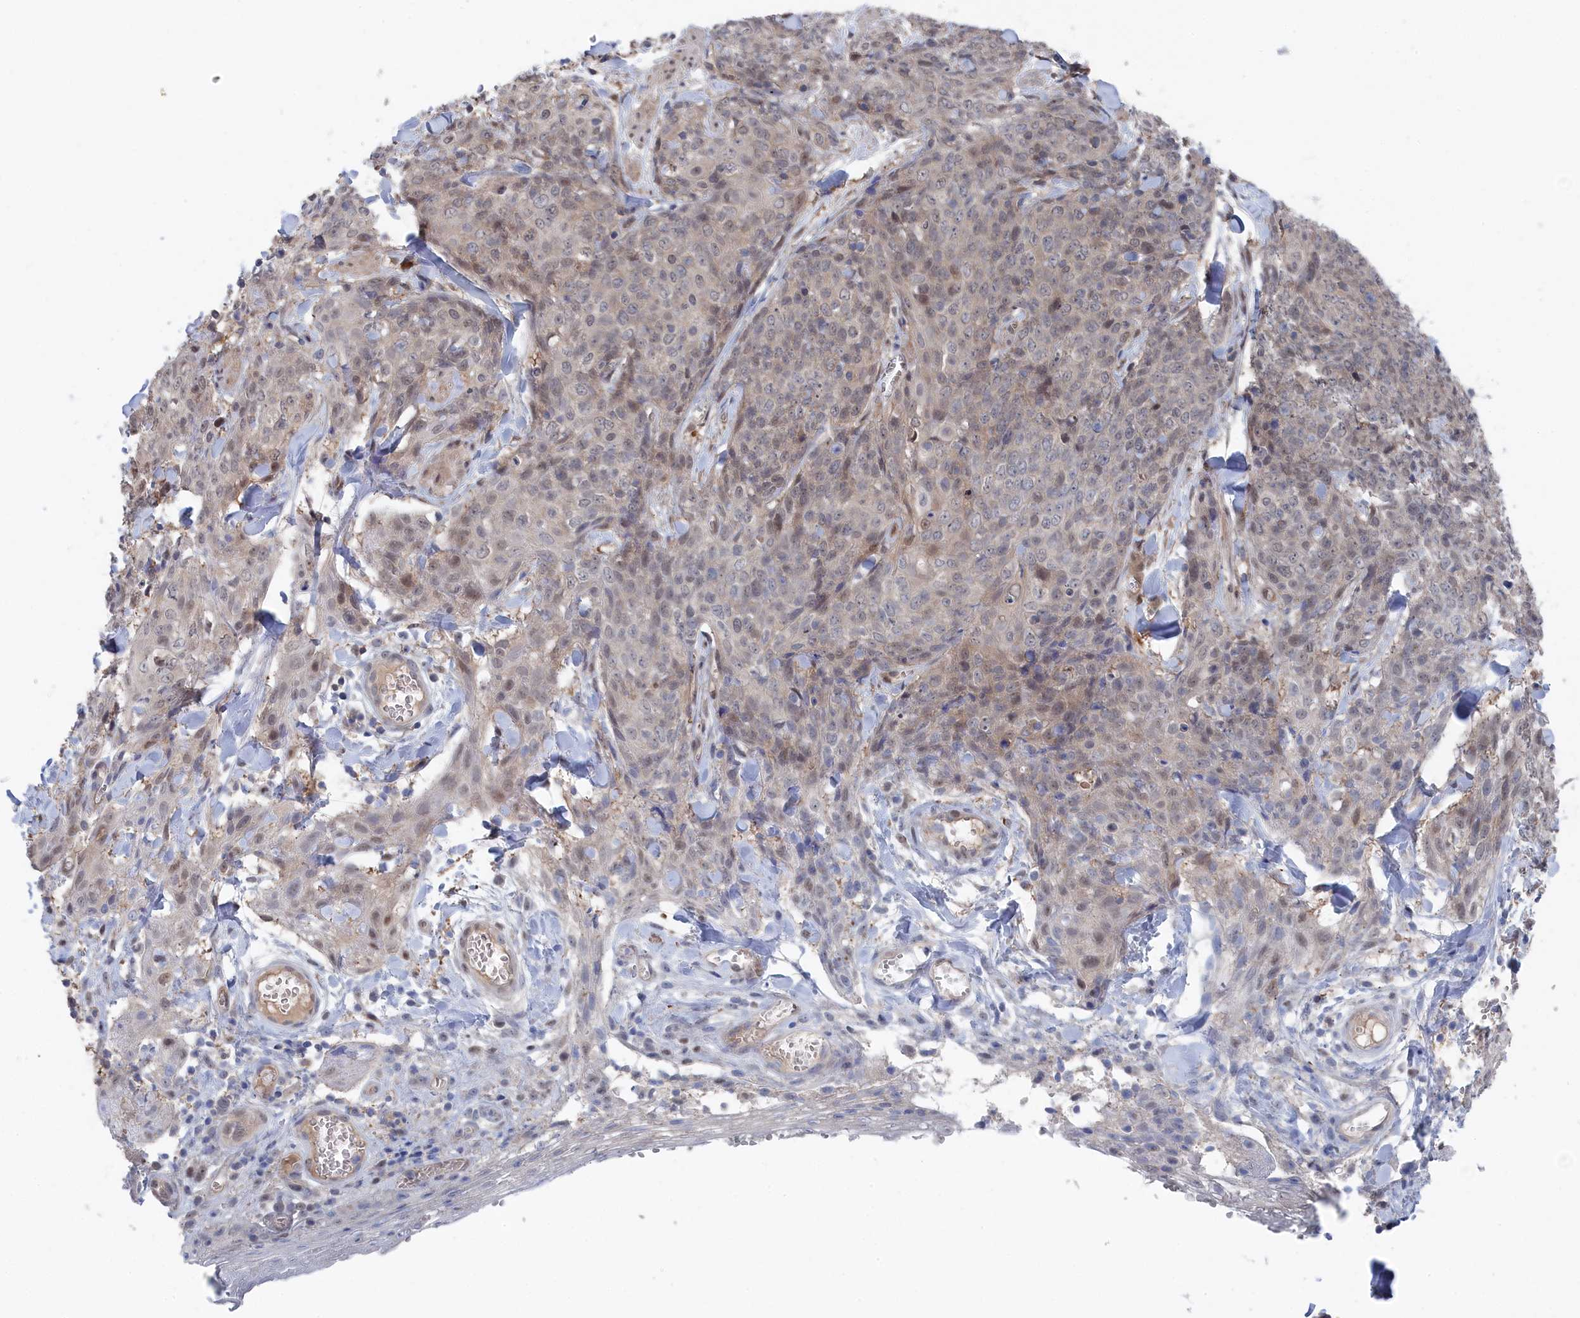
{"staining": {"intensity": "weak", "quantity": "25%-75%", "location": "nuclear"}, "tissue": "skin cancer", "cell_type": "Tumor cells", "image_type": "cancer", "snomed": [{"axis": "morphology", "description": "Squamous cell carcinoma, NOS"}, {"axis": "topography", "description": "Skin"}, {"axis": "topography", "description": "Vulva"}], "caption": "Approximately 25%-75% of tumor cells in skin cancer (squamous cell carcinoma) show weak nuclear protein positivity as visualized by brown immunohistochemical staining.", "gene": "IRGQ", "patient": {"sex": "female", "age": 85}}